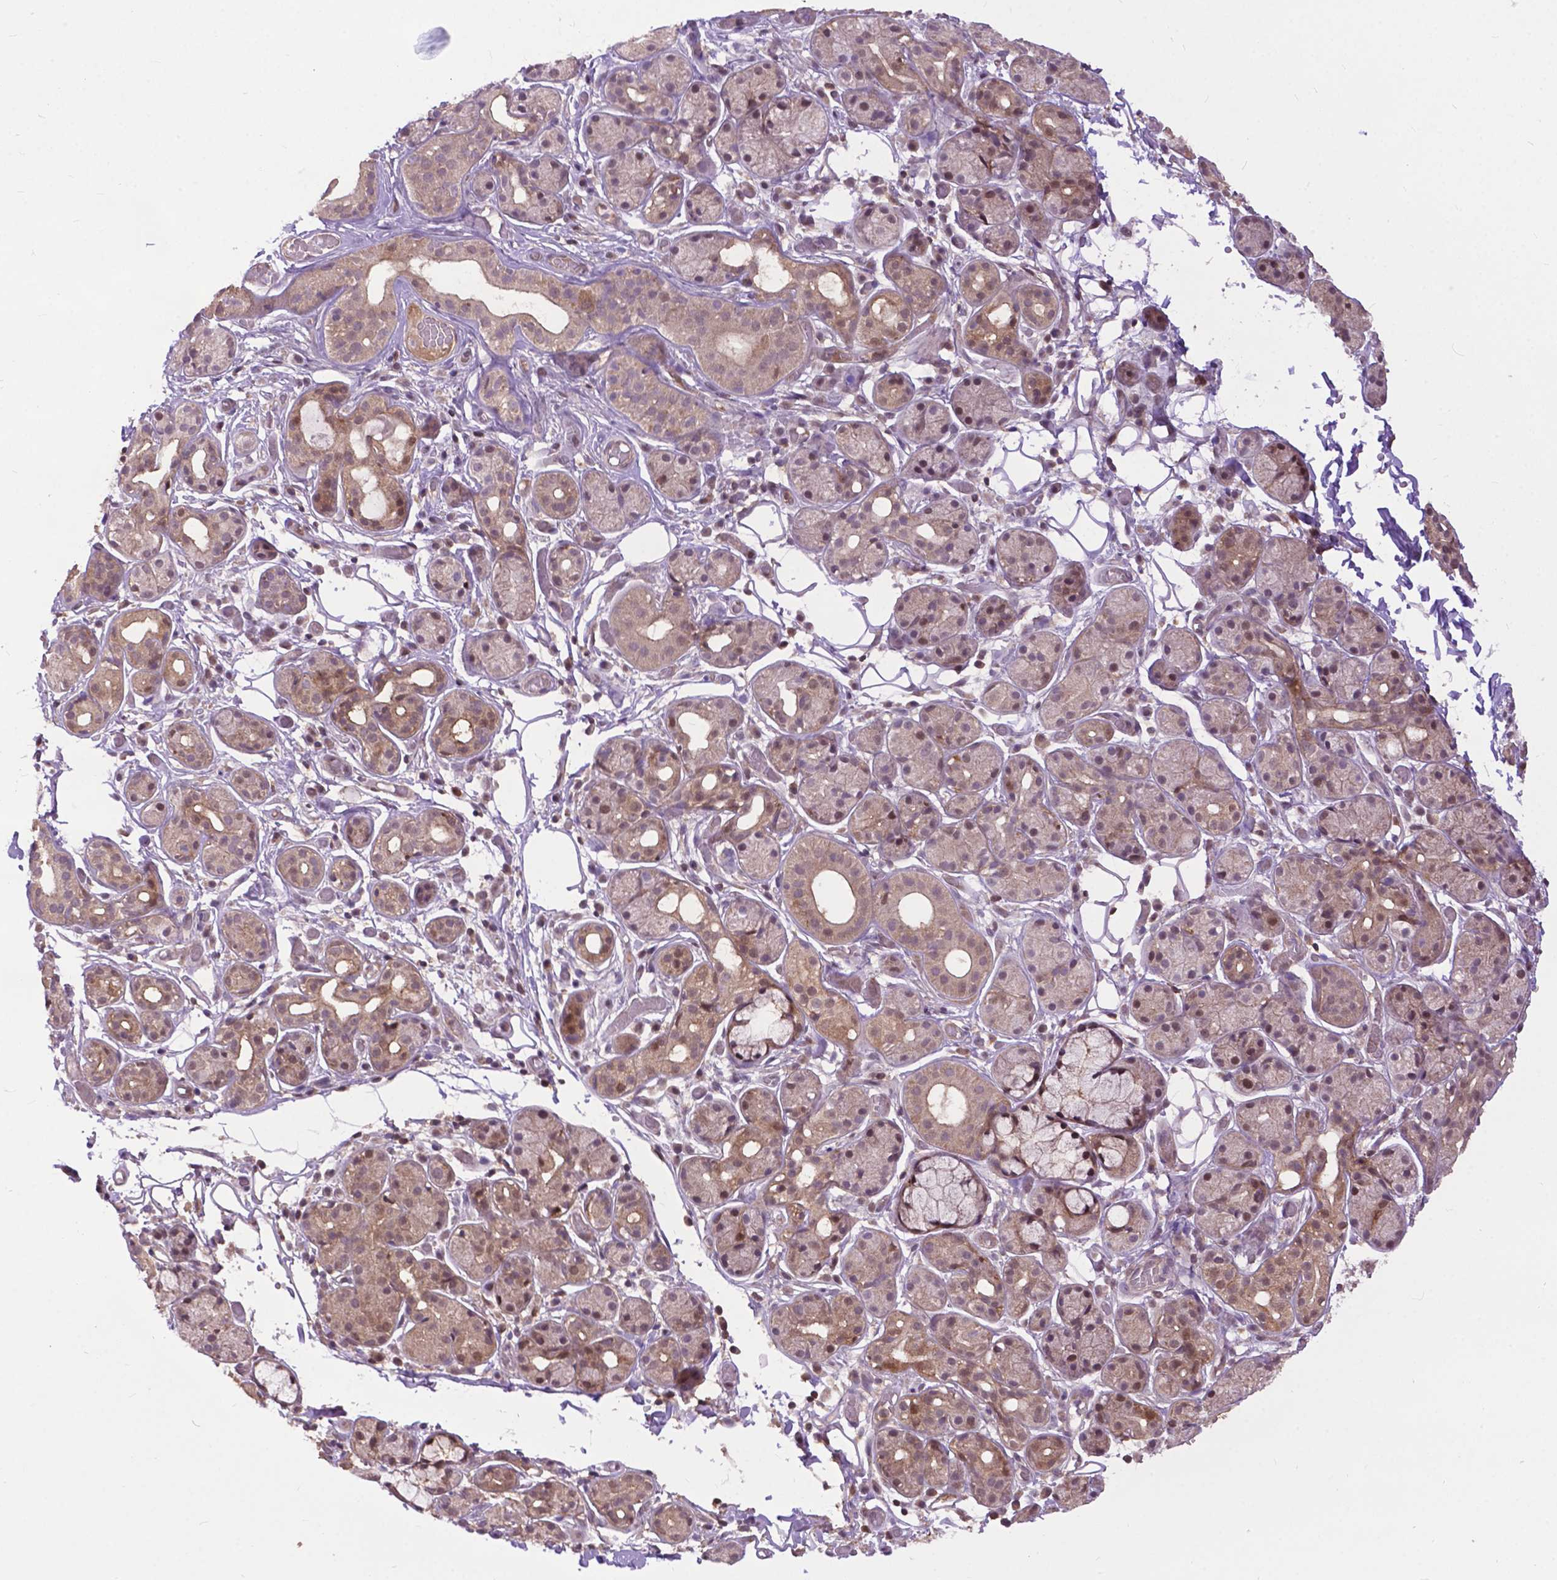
{"staining": {"intensity": "moderate", "quantity": "25%-75%", "location": "cytoplasmic/membranous,nuclear"}, "tissue": "salivary gland", "cell_type": "Glandular cells", "image_type": "normal", "snomed": [{"axis": "morphology", "description": "Normal tissue, NOS"}, {"axis": "topography", "description": "Salivary gland"}, {"axis": "topography", "description": "Peripheral nerve tissue"}], "caption": "A medium amount of moderate cytoplasmic/membranous,nuclear positivity is identified in approximately 25%-75% of glandular cells in normal salivary gland.", "gene": "CHMP4A", "patient": {"sex": "male", "age": 71}}